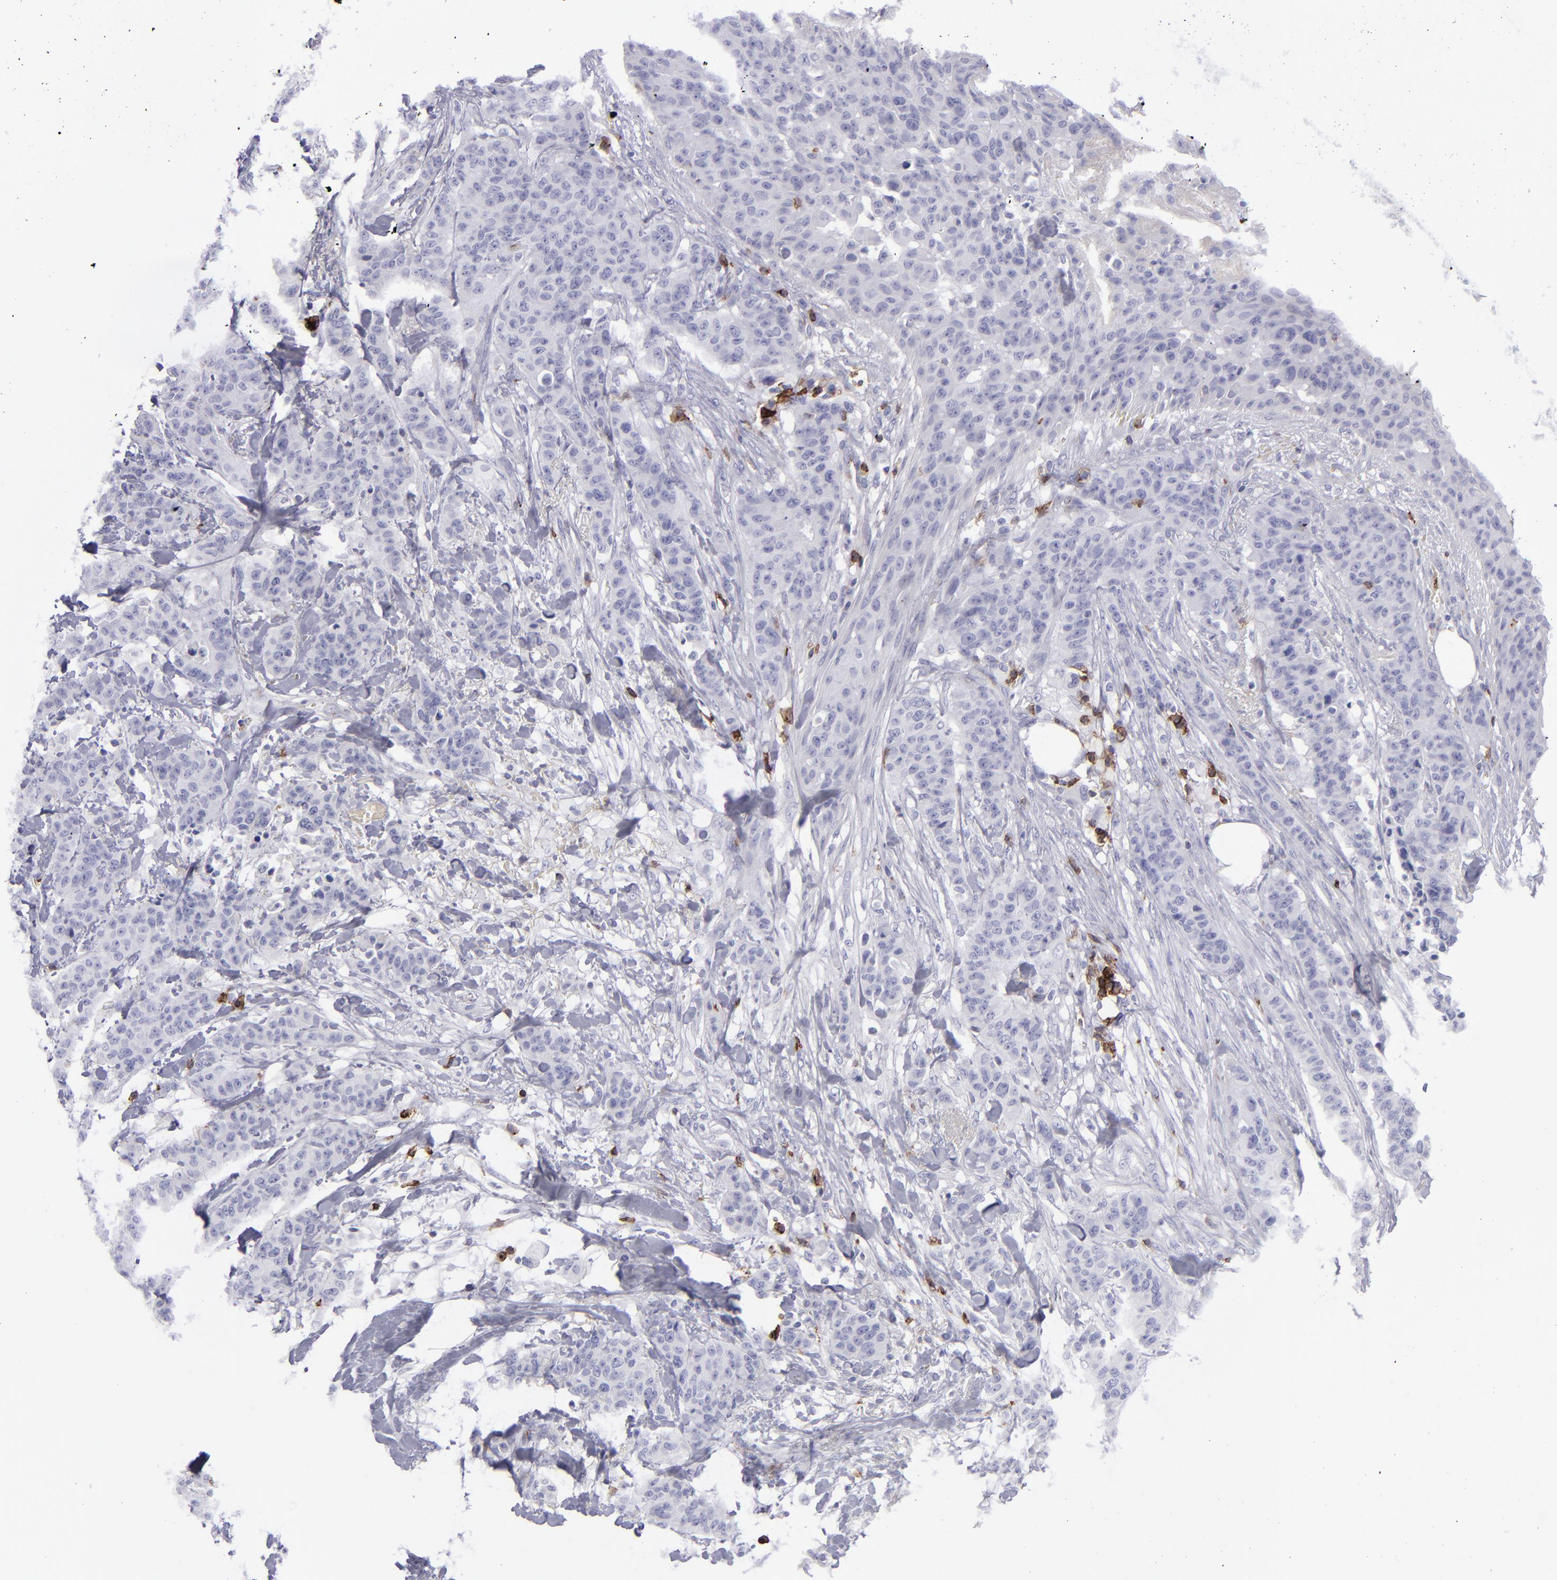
{"staining": {"intensity": "negative", "quantity": "none", "location": "none"}, "tissue": "breast cancer", "cell_type": "Tumor cells", "image_type": "cancer", "snomed": [{"axis": "morphology", "description": "Duct carcinoma"}, {"axis": "topography", "description": "Breast"}], "caption": "Human breast cancer (invasive ductal carcinoma) stained for a protein using immunohistochemistry displays no expression in tumor cells.", "gene": "CD27", "patient": {"sex": "female", "age": 40}}